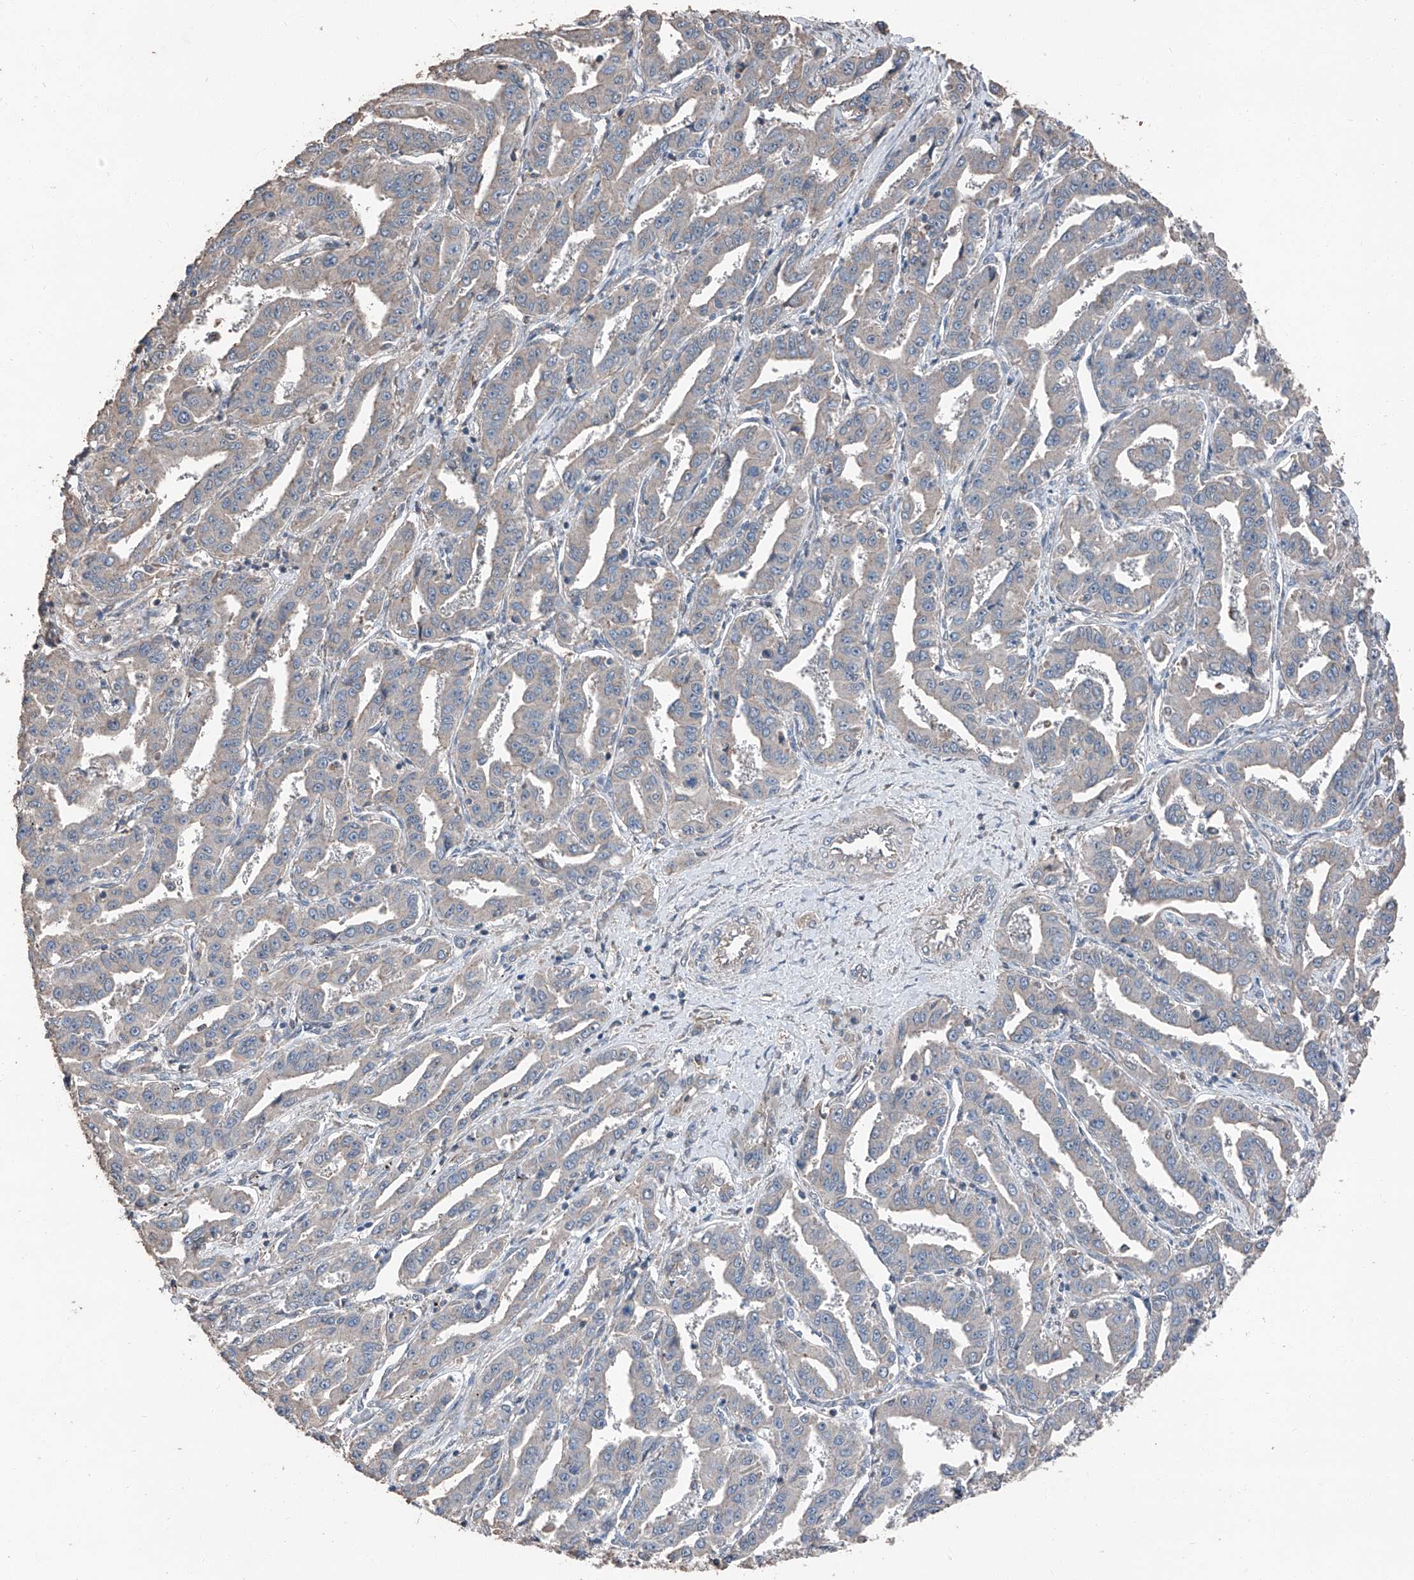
{"staining": {"intensity": "negative", "quantity": "none", "location": "none"}, "tissue": "liver cancer", "cell_type": "Tumor cells", "image_type": "cancer", "snomed": [{"axis": "morphology", "description": "Cholangiocarcinoma"}, {"axis": "topography", "description": "Liver"}], "caption": "The IHC image has no significant staining in tumor cells of liver cancer (cholangiocarcinoma) tissue.", "gene": "MAMLD1", "patient": {"sex": "male", "age": 59}}